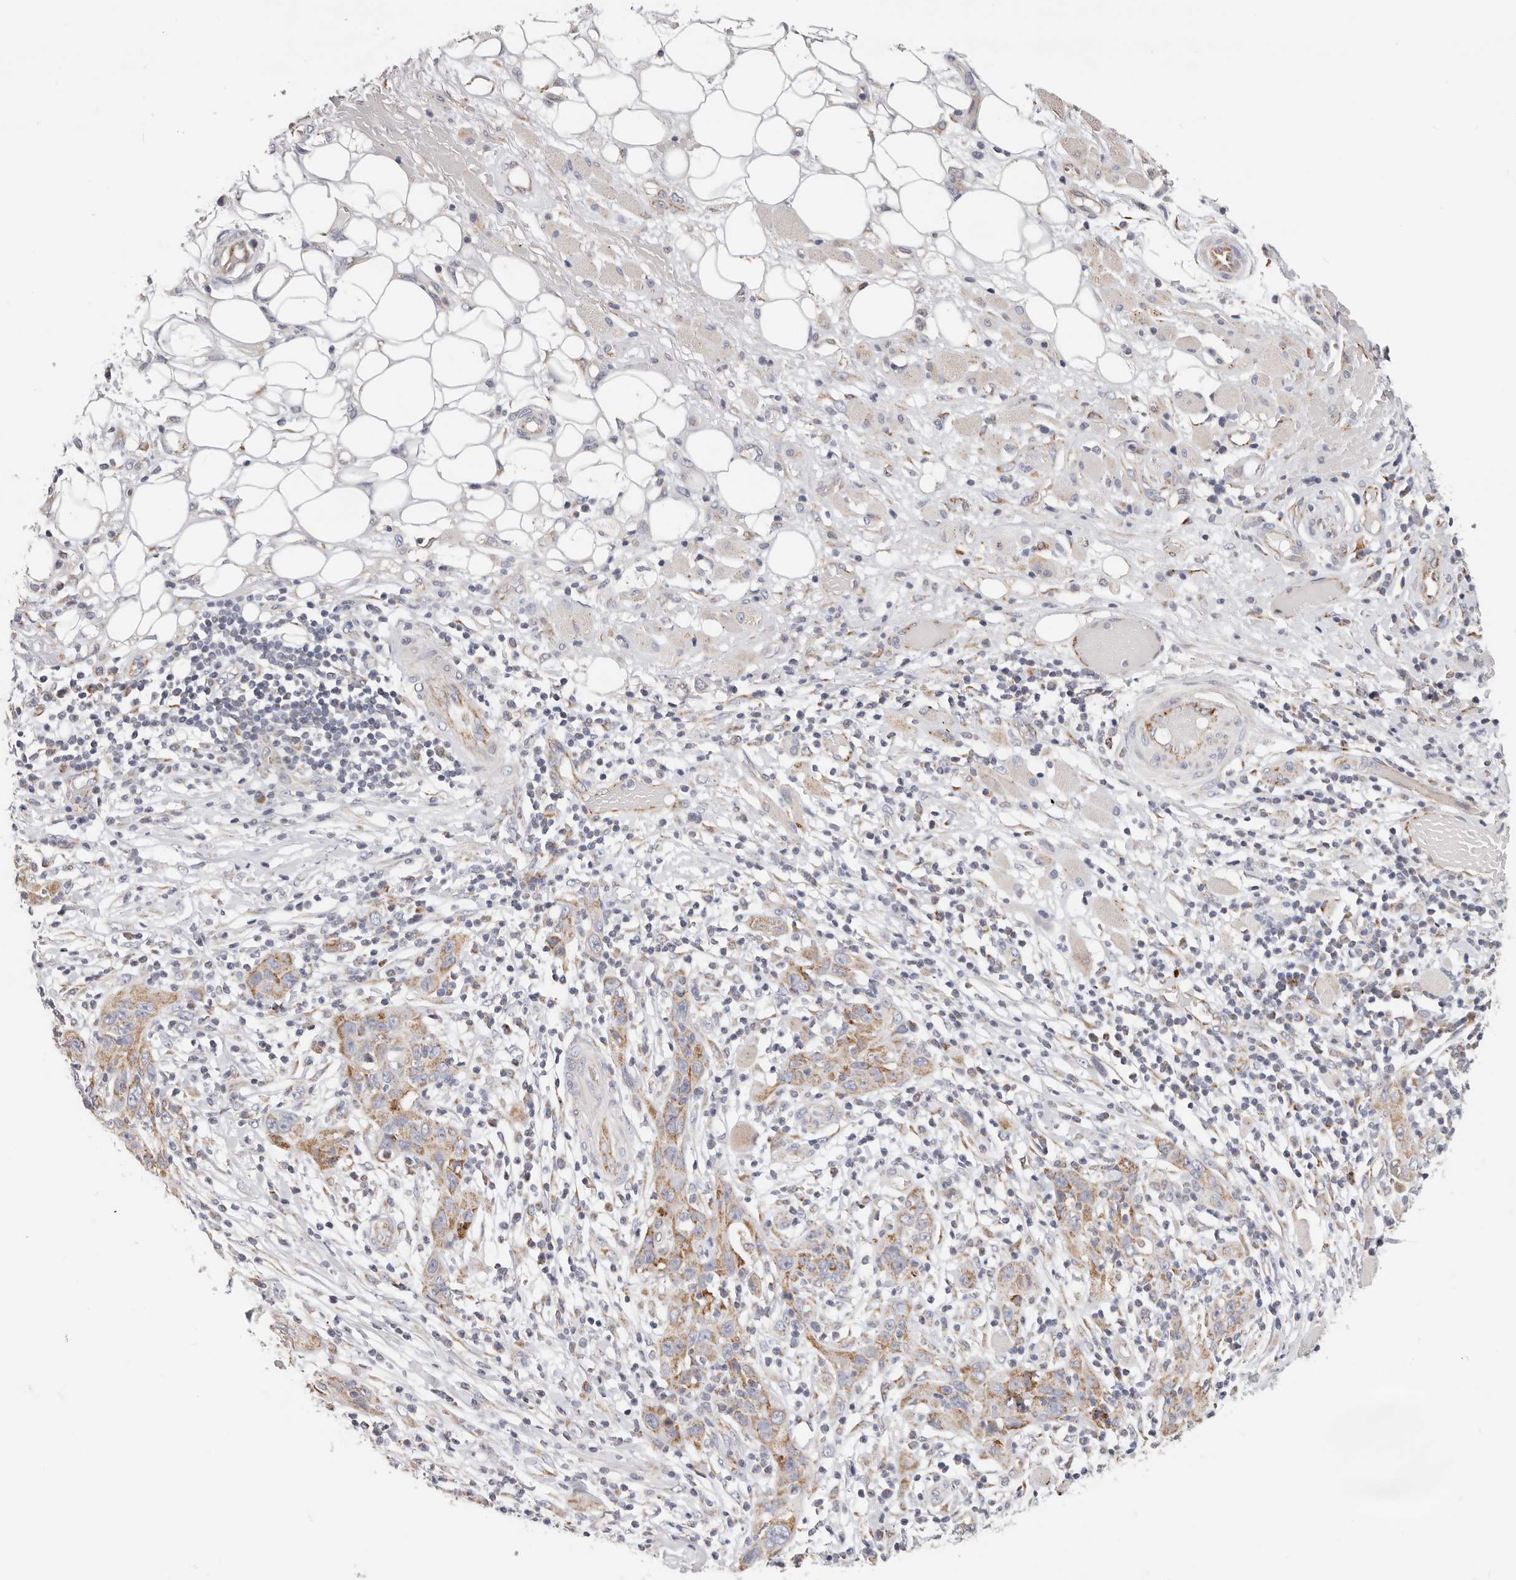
{"staining": {"intensity": "moderate", "quantity": ">75%", "location": "cytoplasmic/membranous"}, "tissue": "skin cancer", "cell_type": "Tumor cells", "image_type": "cancer", "snomed": [{"axis": "morphology", "description": "Squamous cell carcinoma, NOS"}, {"axis": "topography", "description": "Skin"}], "caption": "Brown immunohistochemical staining in human skin squamous cell carcinoma shows moderate cytoplasmic/membranous positivity in approximately >75% of tumor cells. (Brightfield microscopy of DAB IHC at high magnification).", "gene": "AFDN", "patient": {"sex": "female", "age": 88}}